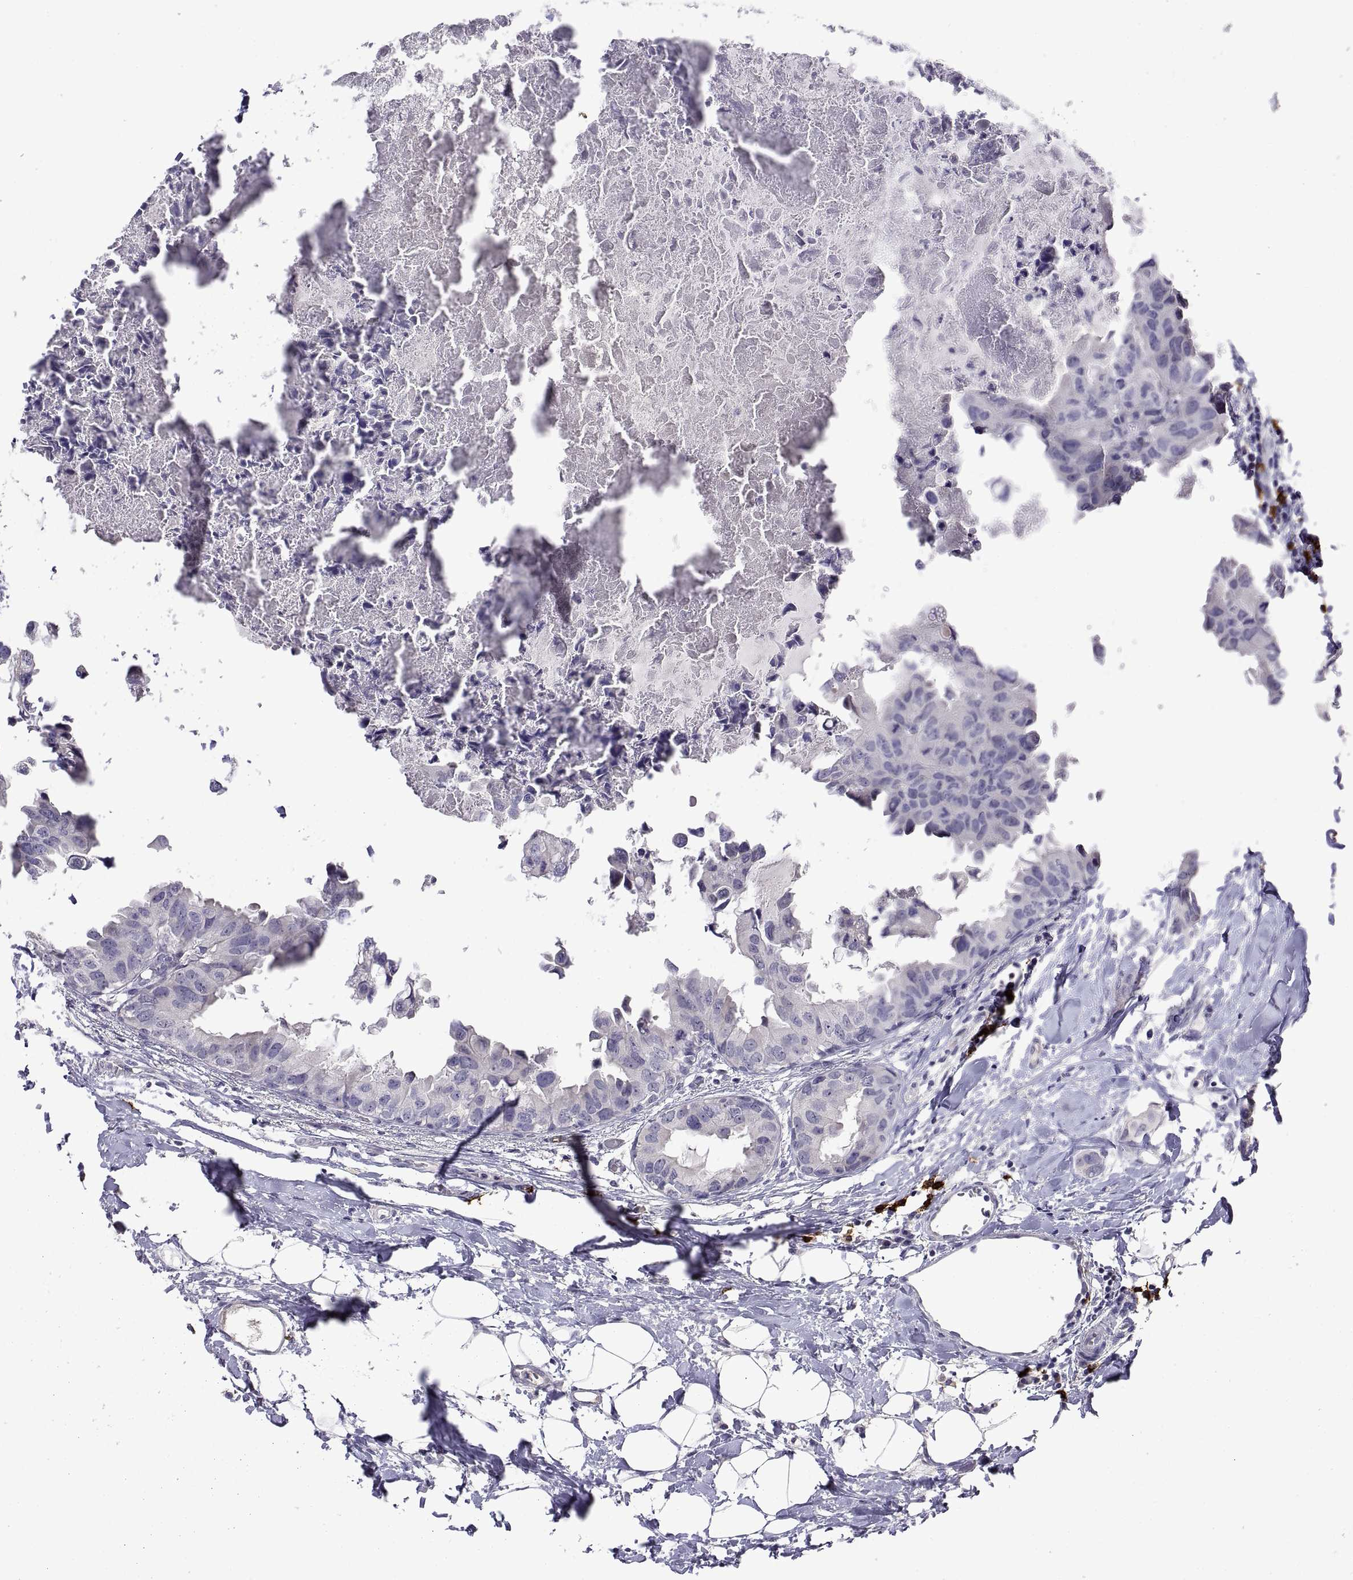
{"staining": {"intensity": "negative", "quantity": "none", "location": "none"}, "tissue": "breast cancer", "cell_type": "Tumor cells", "image_type": "cancer", "snomed": [{"axis": "morphology", "description": "Normal tissue, NOS"}, {"axis": "morphology", "description": "Duct carcinoma"}, {"axis": "topography", "description": "Breast"}], "caption": "High power microscopy photomicrograph of an IHC micrograph of invasive ductal carcinoma (breast), revealing no significant expression in tumor cells.", "gene": "MS4A1", "patient": {"sex": "female", "age": 40}}